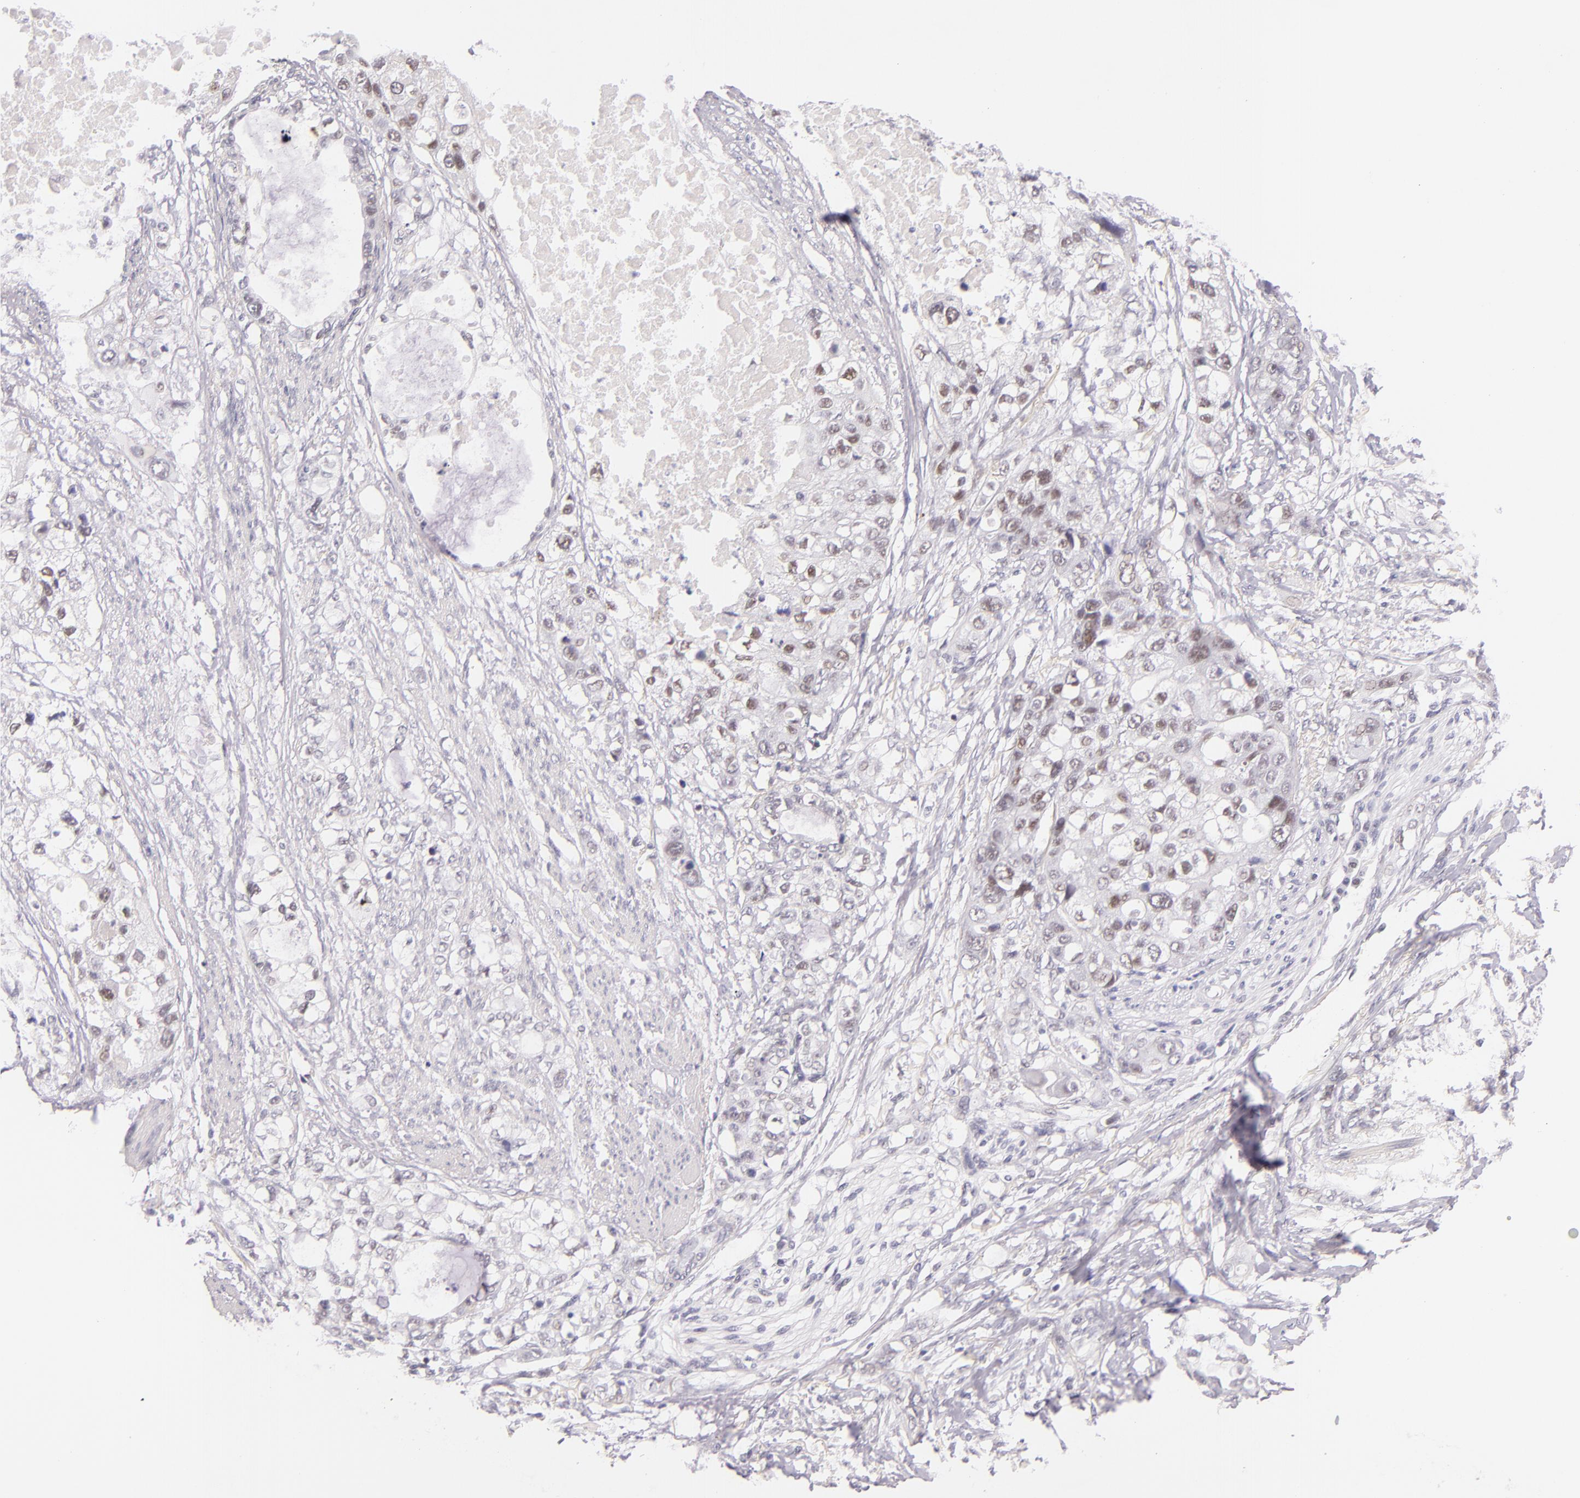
{"staining": {"intensity": "negative", "quantity": "none", "location": "none"}, "tissue": "stomach cancer", "cell_type": "Tumor cells", "image_type": "cancer", "snomed": [{"axis": "morphology", "description": "Adenocarcinoma, NOS"}, {"axis": "topography", "description": "Stomach, upper"}], "caption": "Immunohistochemistry of stomach cancer (adenocarcinoma) exhibits no positivity in tumor cells. (IHC, brightfield microscopy, high magnification).", "gene": "BCL3", "patient": {"sex": "female", "age": 52}}